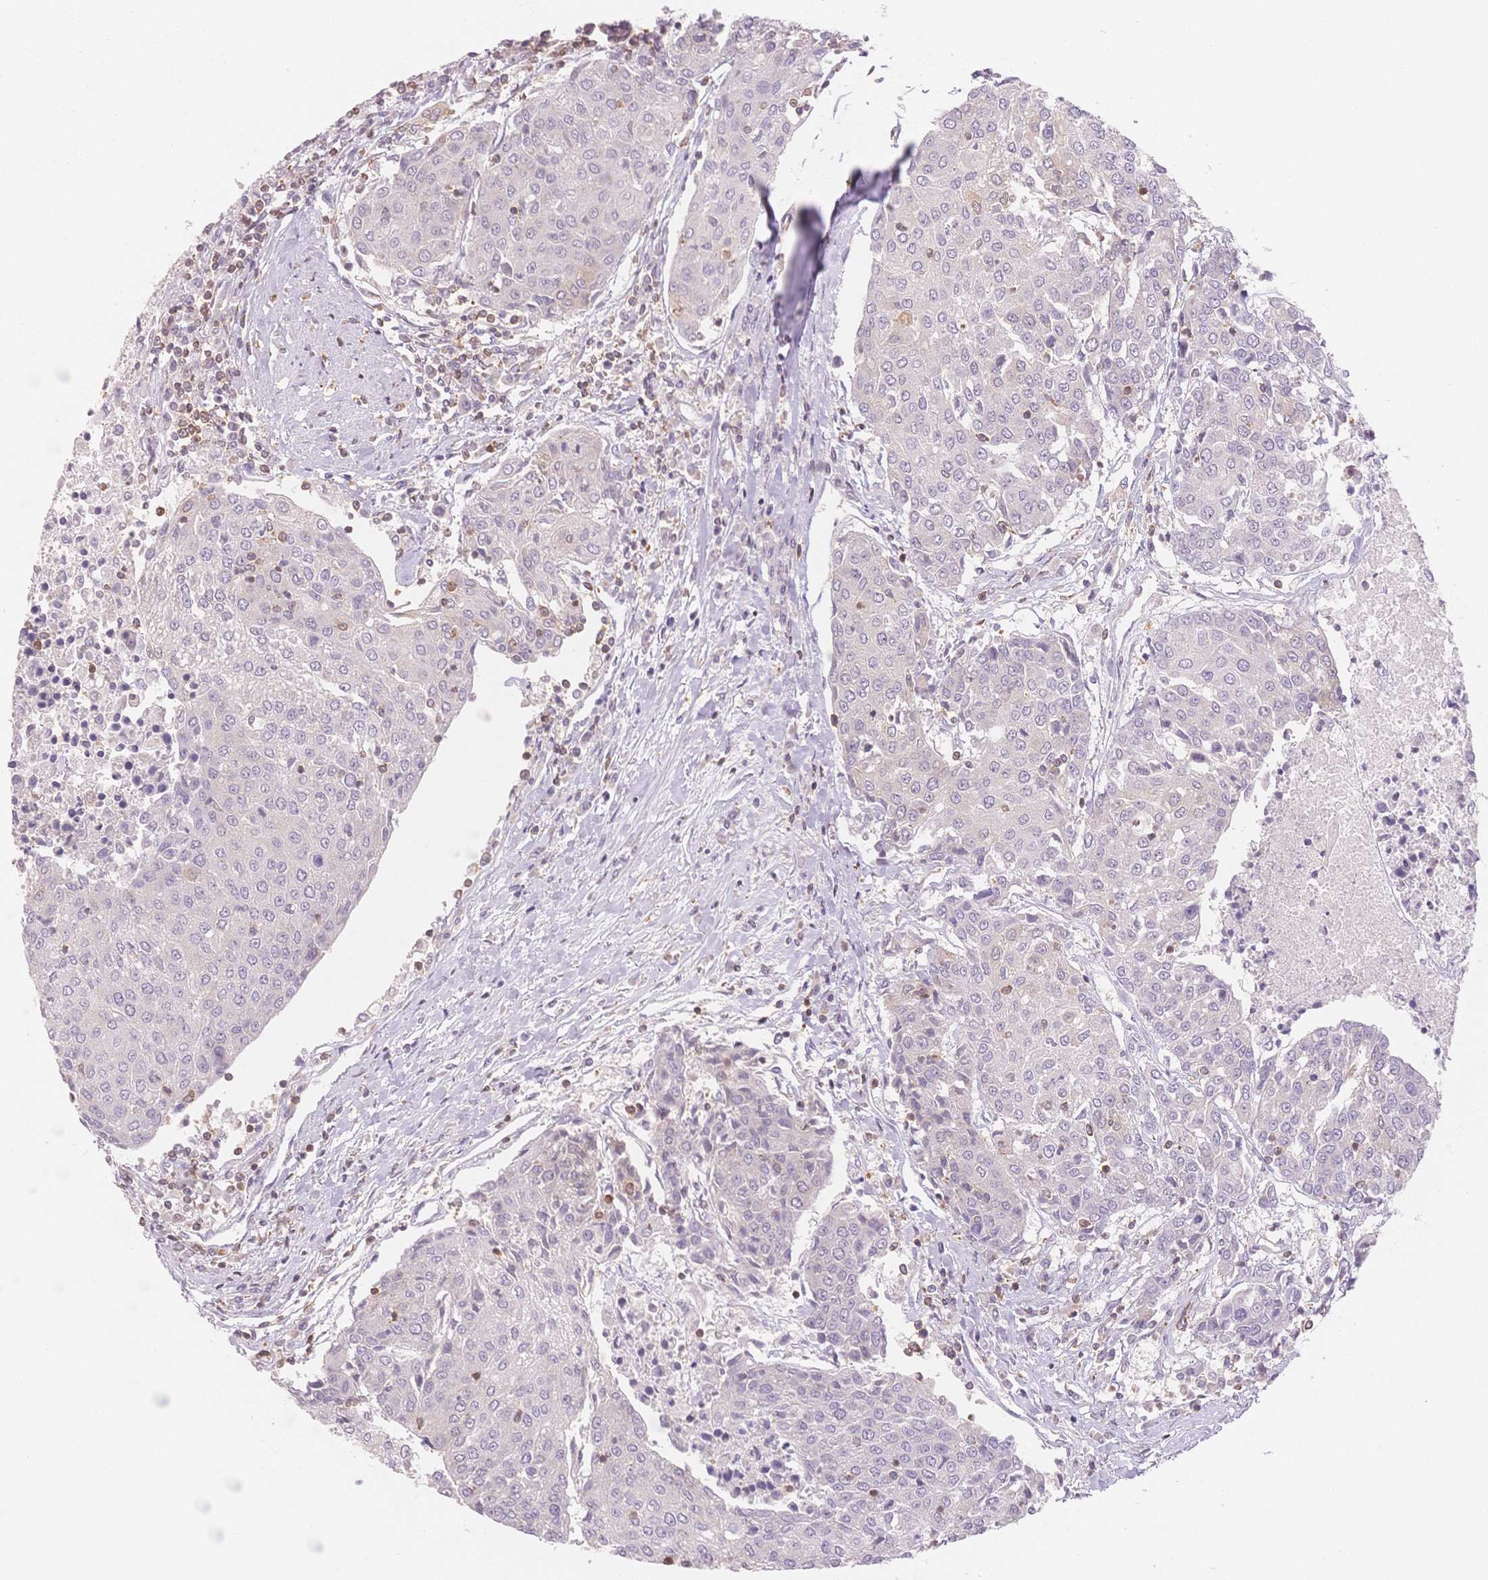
{"staining": {"intensity": "negative", "quantity": "none", "location": "none"}, "tissue": "urothelial cancer", "cell_type": "Tumor cells", "image_type": "cancer", "snomed": [{"axis": "morphology", "description": "Urothelial carcinoma, High grade"}, {"axis": "topography", "description": "Urinary bladder"}], "caption": "This is a image of immunohistochemistry staining of urothelial cancer, which shows no expression in tumor cells.", "gene": "STK39", "patient": {"sex": "female", "age": 85}}